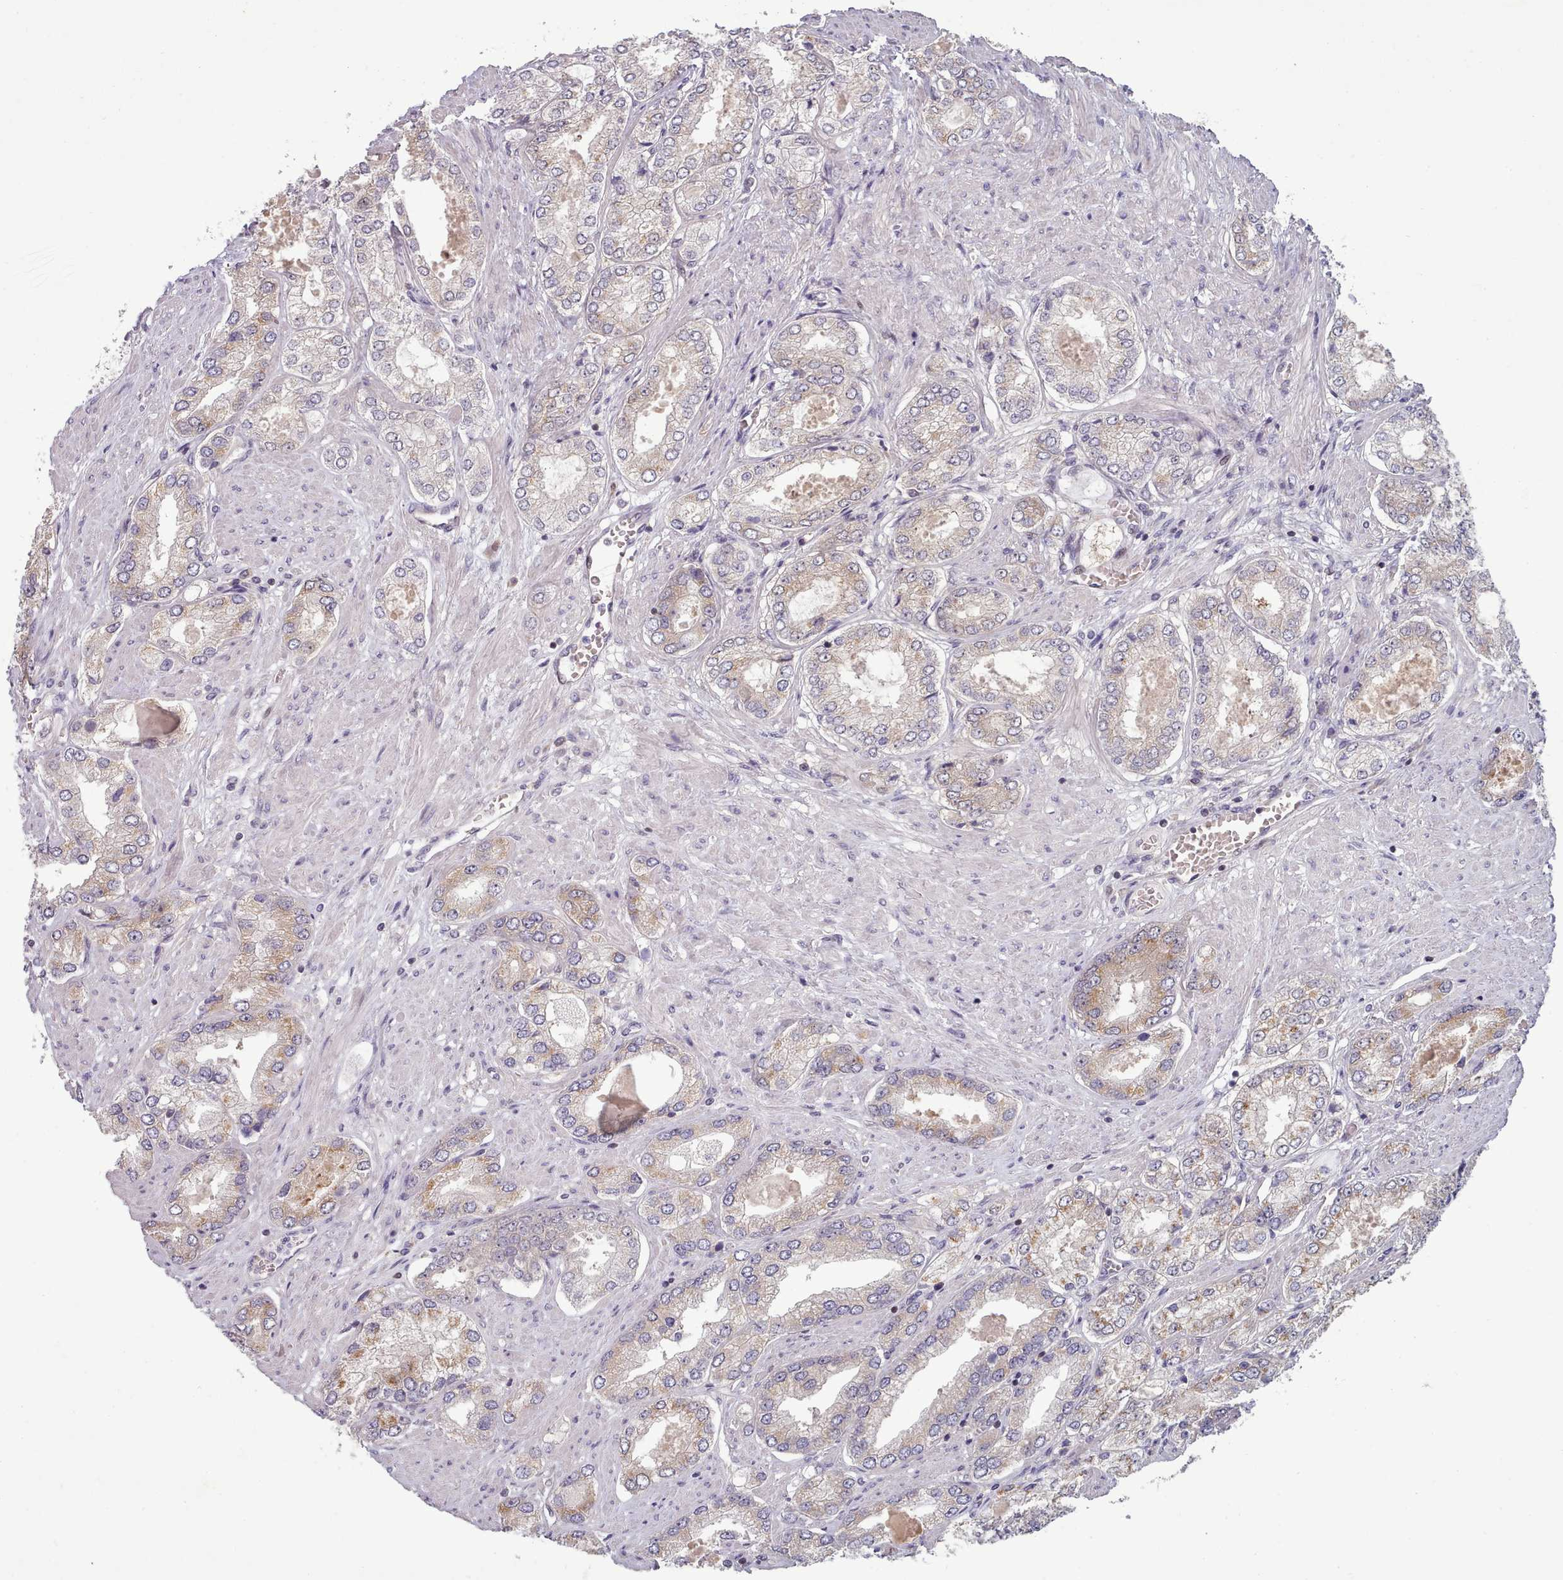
{"staining": {"intensity": "weak", "quantity": "25%-75%", "location": "cytoplasmic/membranous"}, "tissue": "prostate cancer", "cell_type": "Tumor cells", "image_type": "cancer", "snomed": [{"axis": "morphology", "description": "Adenocarcinoma, High grade"}, {"axis": "topography", "description": "Prostate"}], "caption": "A high-resolution image shows immunohistochemistry staining of prostate high-grade adenocarcinoma, which displays weak cytoplasmic/membranous staining in about 25%-75% of tumor cells.", "gene": "CLNS1A", "patient": {"sex": "male", "age": 68}}